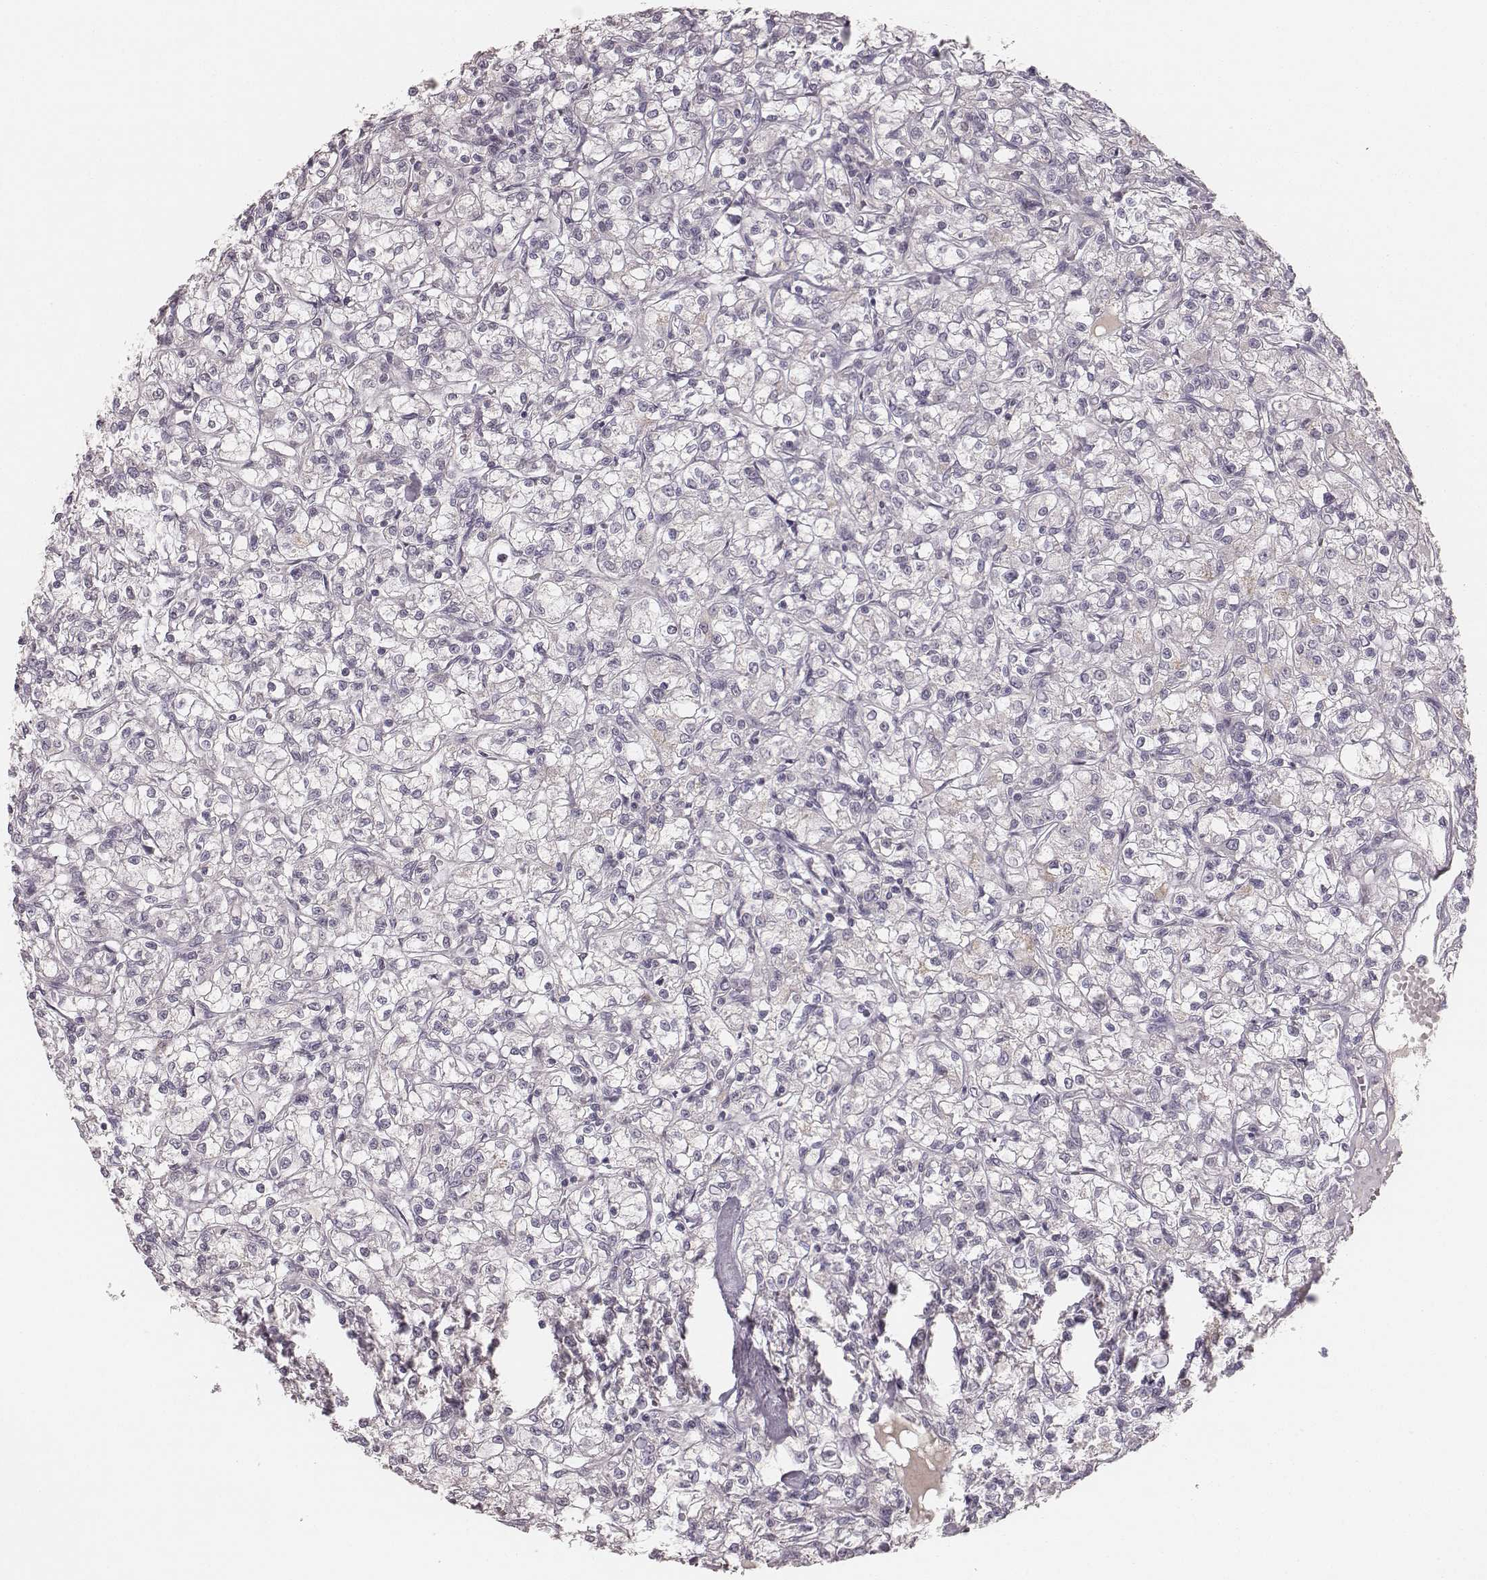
{"staining": {"intensity": "negative", "quantity": "none", "location": "none"}, "tissue": "renal cancer", "cell_type": "Tumor cells", "image_type": "cancer", "snomed": [{"axis": "morphology", "description": "Adenocarcinoma, NOS"}, {"axis": "topography", "description": "Kidney"}], "caption": "There is no significant staining in tumor cells of renal adenocarcinoma. Brightfield microscopy of immunohistochemistry (IHC) stained with DAB (3,3'-diaminobenzidine) (brown) and hematoxylin (blue), captured at high magnification.", "gene": "LY6K", "patient": {"sex": "female", "age": 59}}